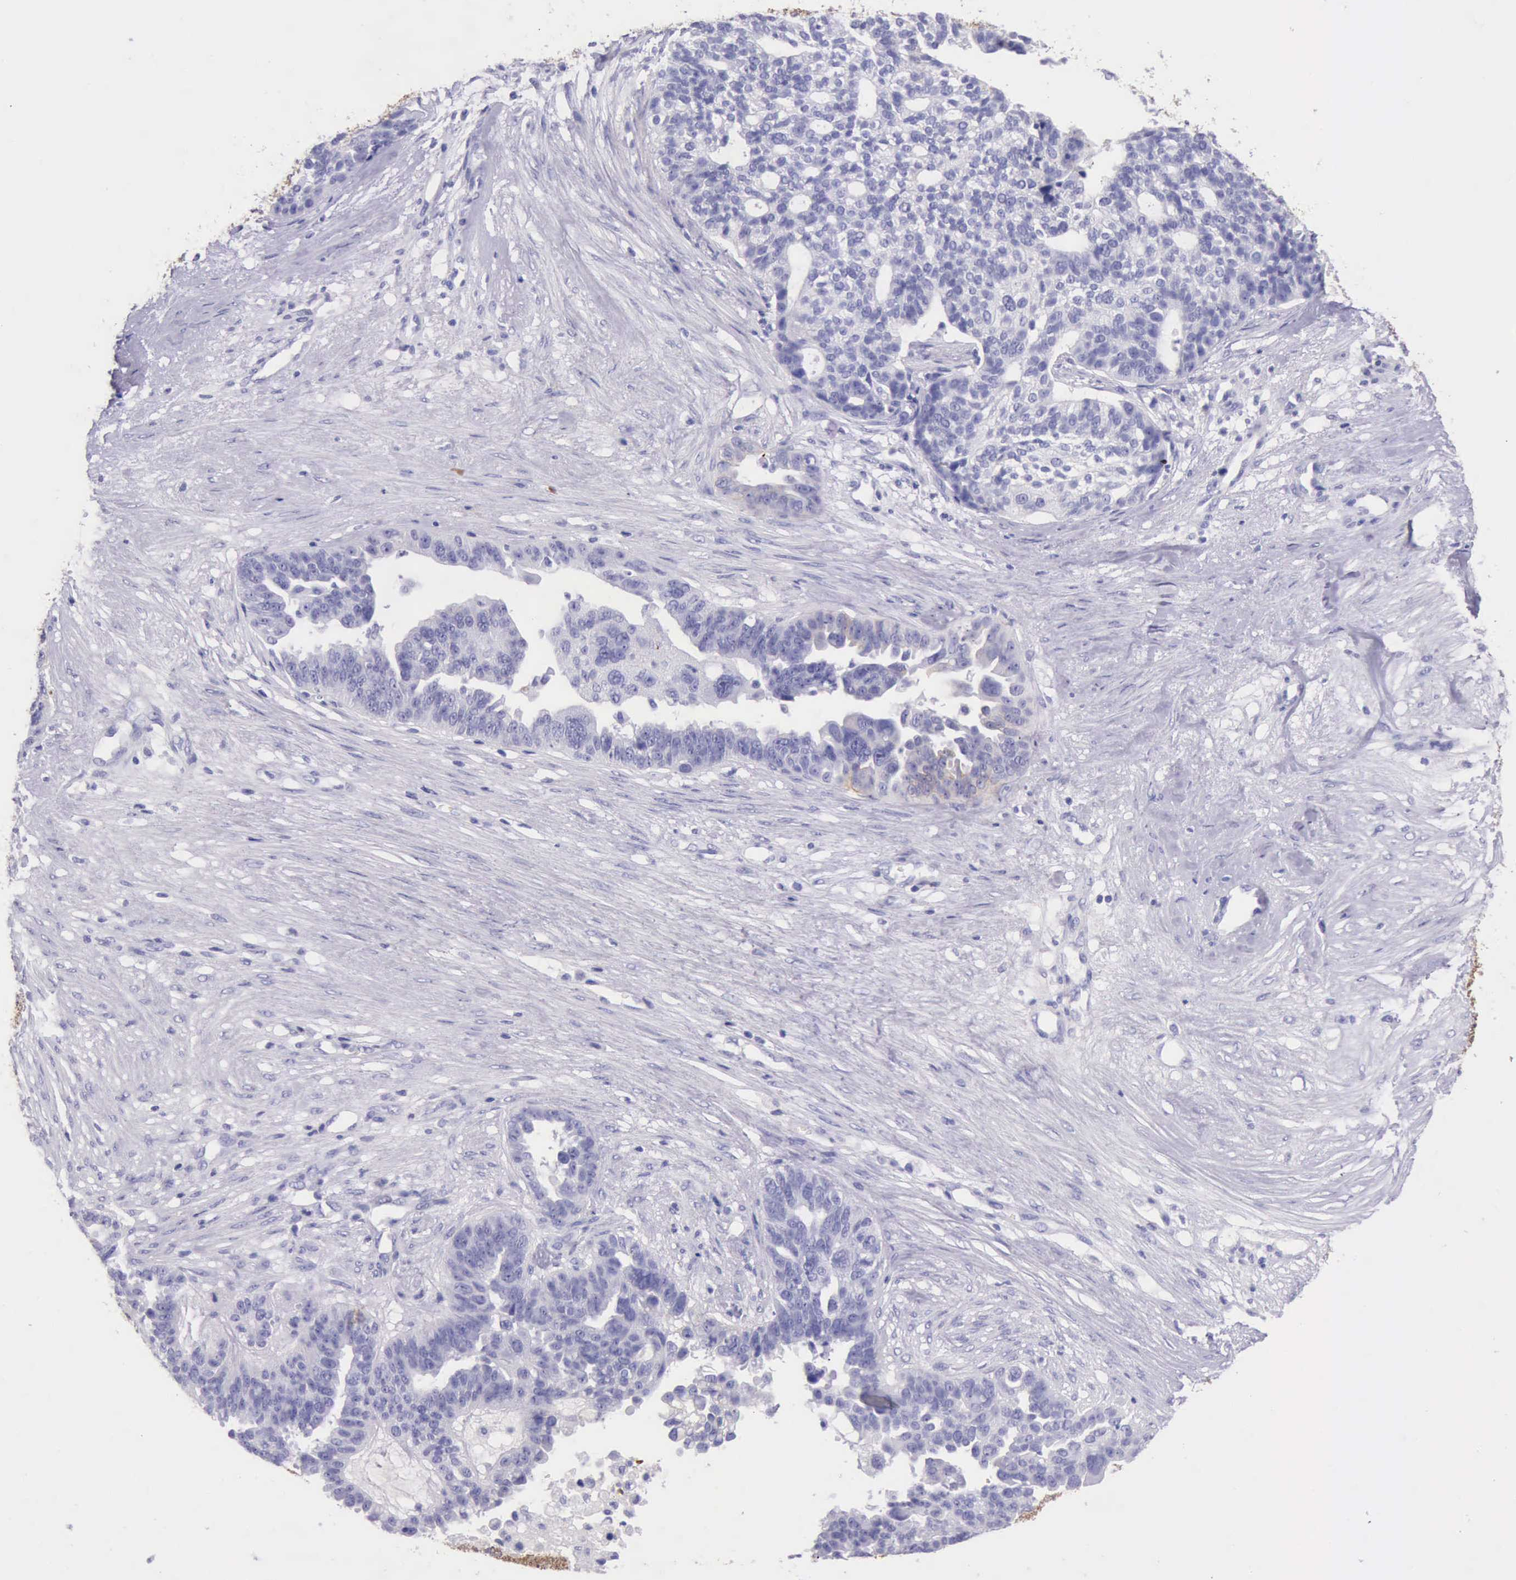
{"staining": {"intensity": "weak", "quantity": "<25%", "location": "cytoplasmic/membranous"}, "tissue": "ovarian cancer", "cell_type": "Tumor cells", "image_type": "cancer", "snomed": [{"axis": "morphology", "description": "Cystadenocarcinoma, serous, NOS"}, {"axis": "topography", "description": "Ovary"}], "caption": "Immunohistochemistry (IHC) micrograph of neoplastic tissue: human ovarian cancer stained with DAB reveals no significant protein expression in tumor cells.", "gene": "KRT8", "patient": {"sex": "female", "age": 59}}